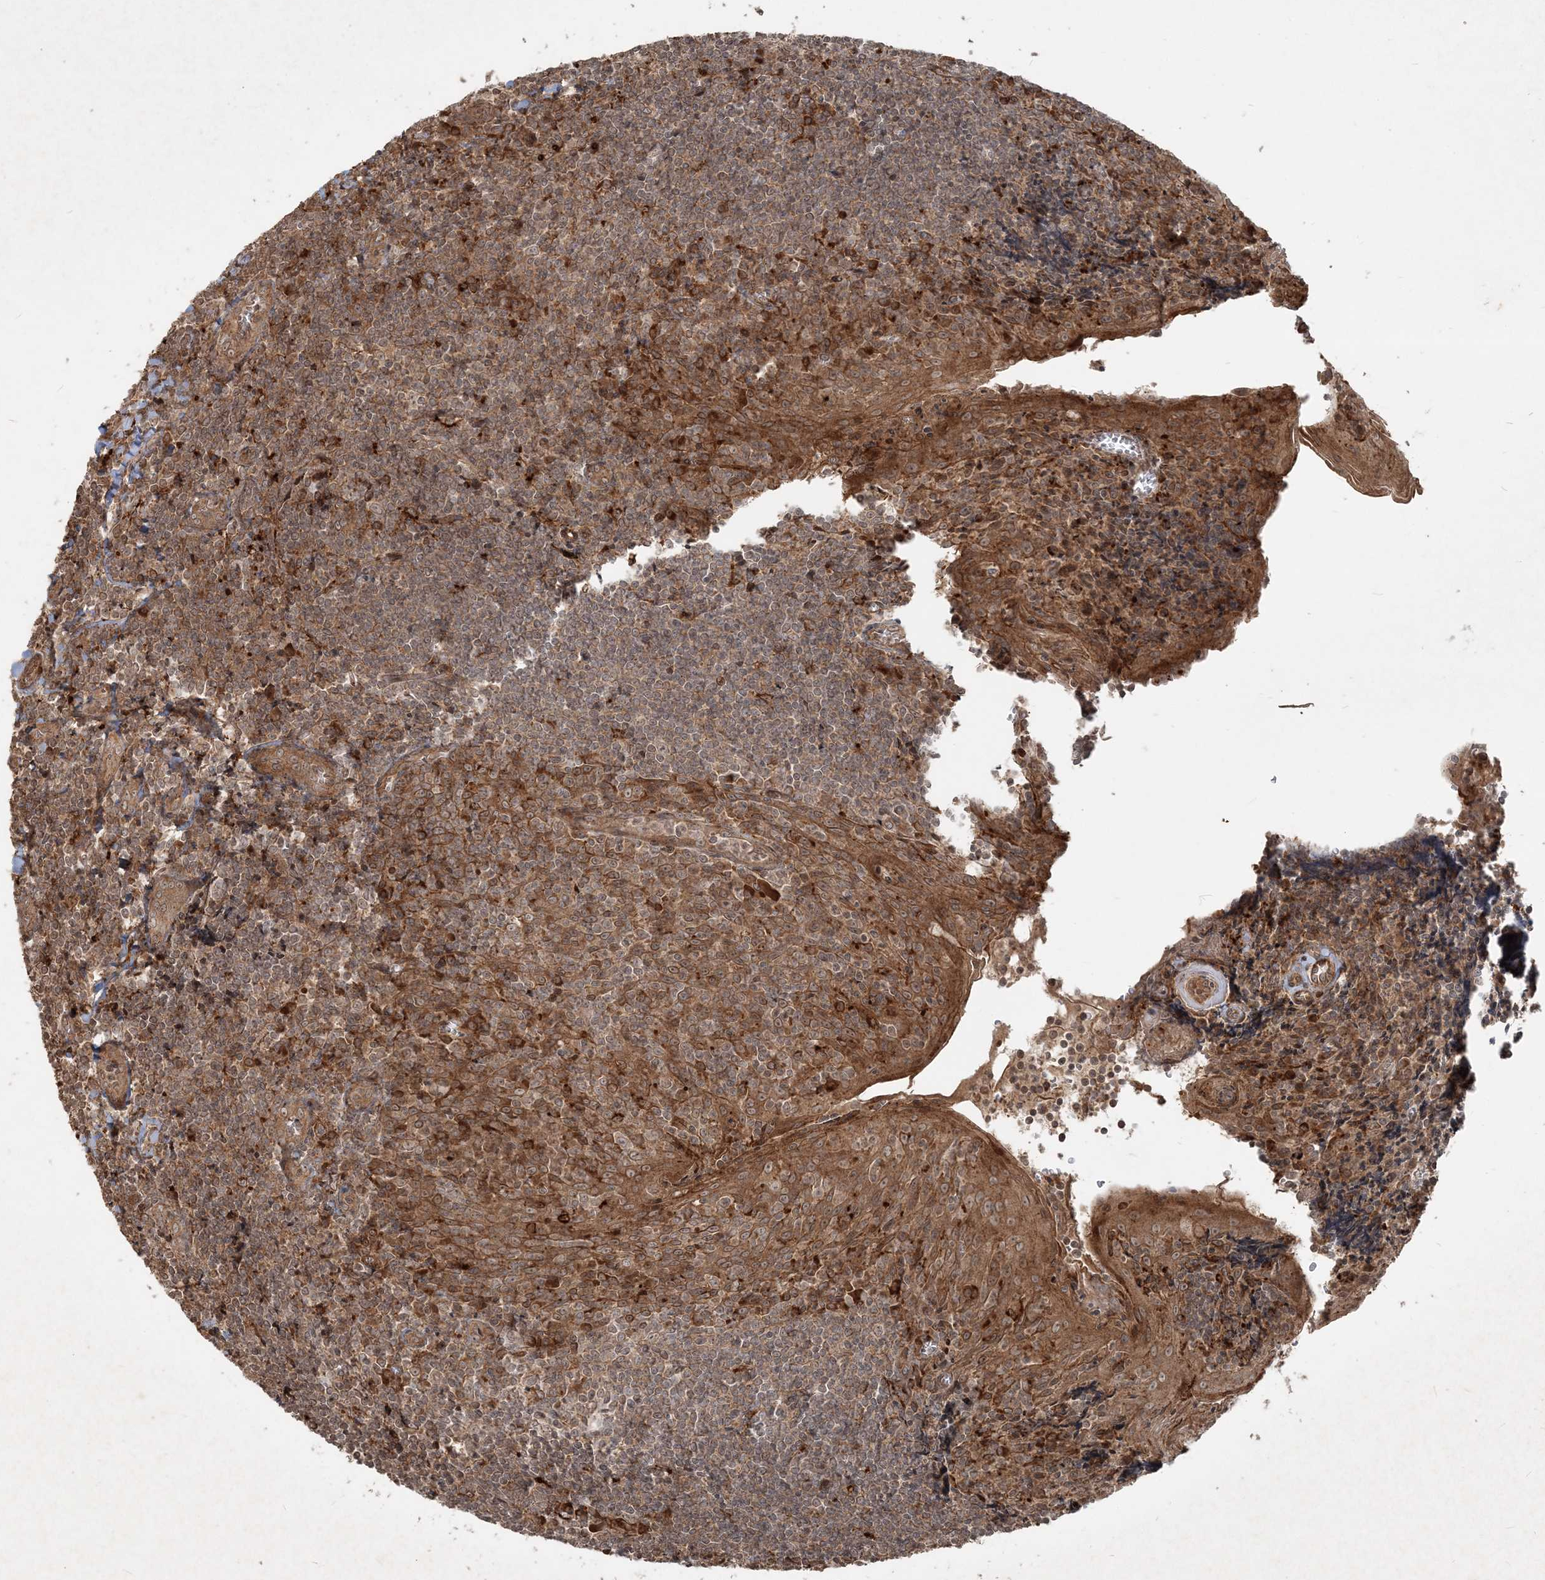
{"staining": {"intensity": "moderate", "quantity": "<25%", "location": "cytoplasmic/membranous"}, "tissue": "tonsil", "cell_type": "Germinal center cells", "image_type": "normal", "snomed": [{"axis": "morphology", "description": "Normal tissue, NOS"}, {"axis": "topography", "description": "Tonsil"}], "caption": "A low amount of moderate cytoplasmic/membranous expression is appreciated in approximately <25% of germinal center cells in benign tonsil.", "gene": "NARS1", "patient": {"sex": "male", "age": 27}}